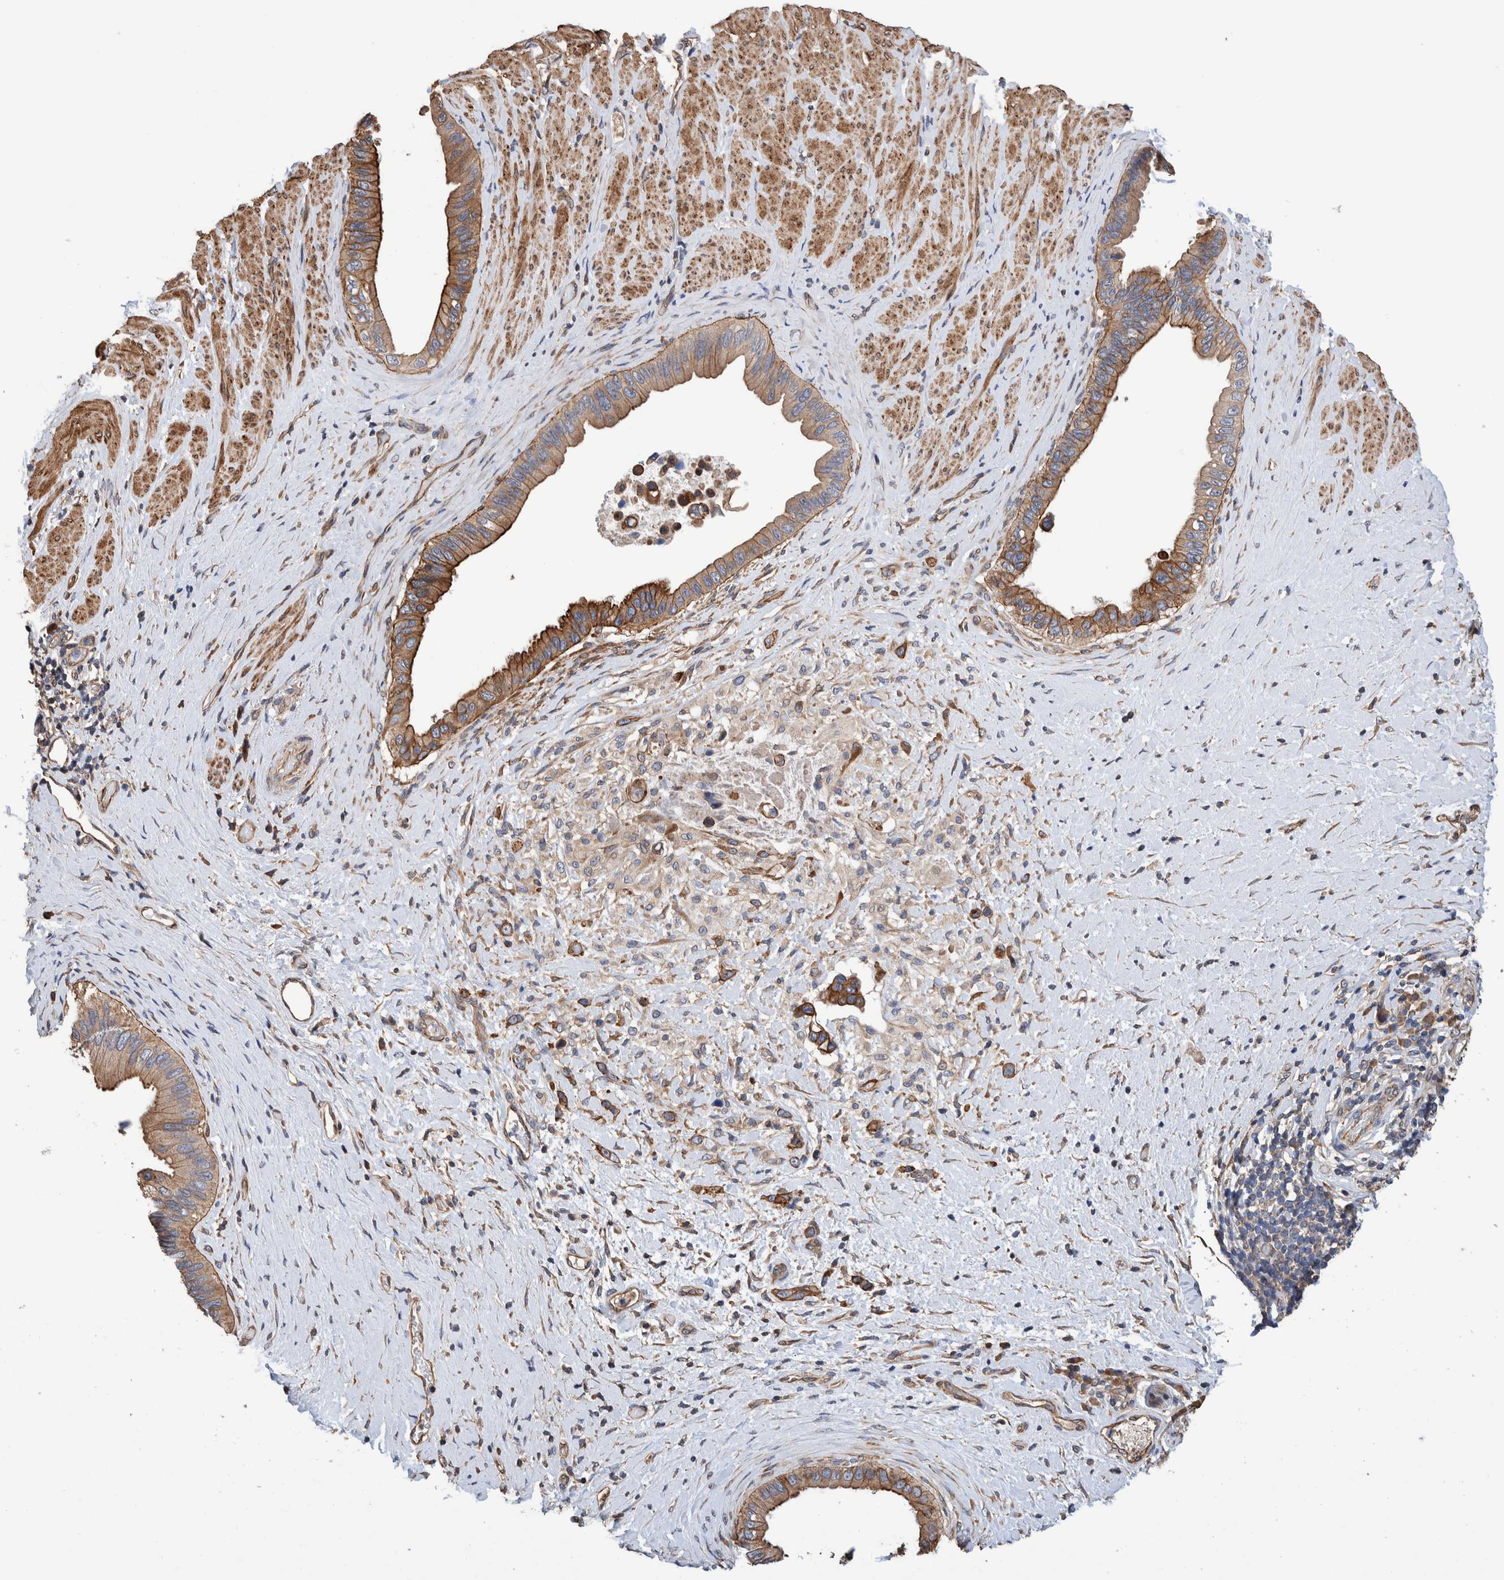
{"staining": {"intensity": "strong", "quantity": "<25%", "location": "cytoplasmic/membranous"}, "tissue": "pancreatic cancer", "cell_type": "Tumor cells", "image_type": "cancer", "snomed": [{"axis": "morphology", "description": "Adenocarcinoma, NOS"}, {"axis": "topography", "description": "Pancreas"}], "caption": "High-power microscopy captured an IHC photomicrograph of adenocarcinoma (pancreatic), revealing strong cytoplasmic/membranous expression in approximately <25% of tumor cells.", "gene": "SLC45A4", "patient": {"sex": "female", "age": 56}}